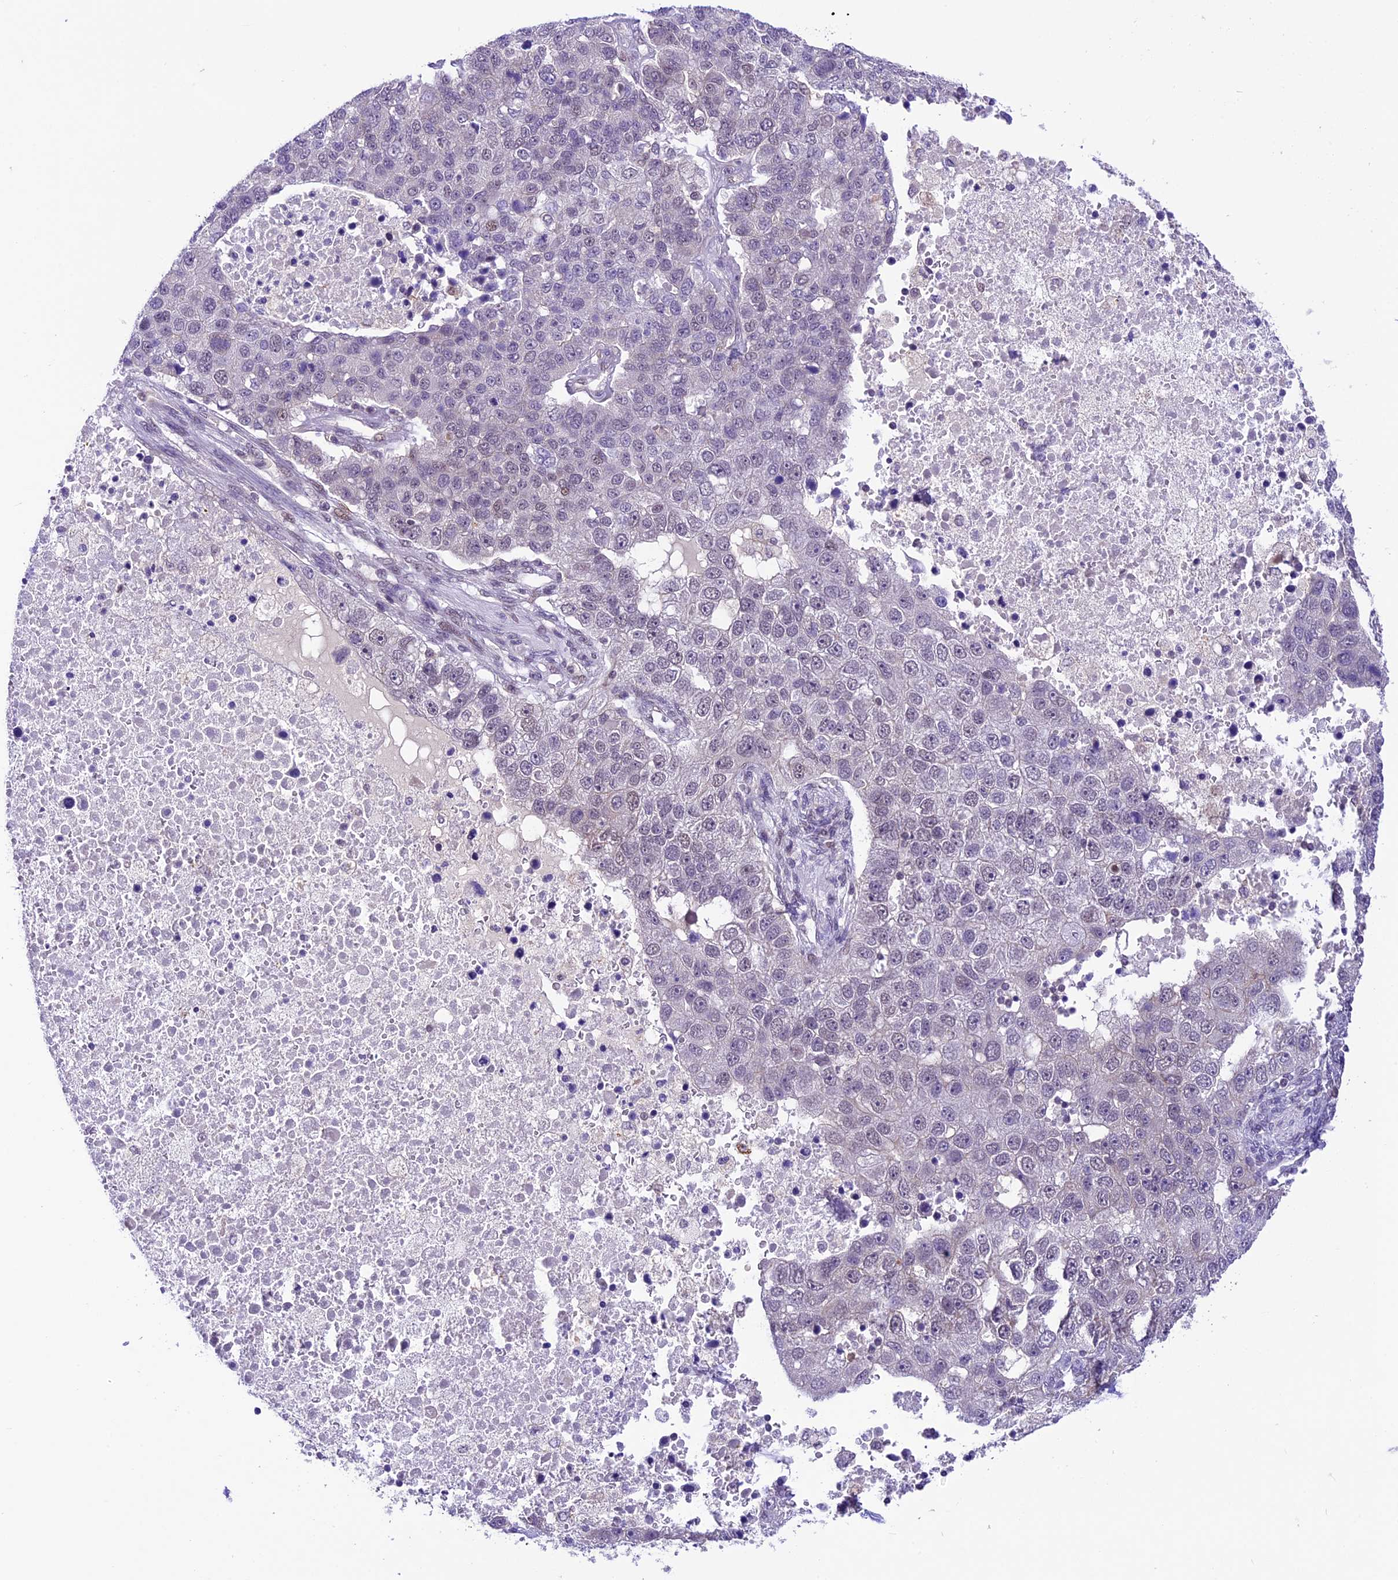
{"staining": {"intensity": "negative", "quantity": "none", "location": "none"}, "tissue": "pancreatic cancer", "cell_type": "Tumor cells", "image_type": "cancer", "snomed": [{"axis": "morphology", "description": "Adenocarcinoma, NOS"}, {"axis": "topography", "description": "Pancreas"}], "caption": "An IHC photomicrograph of pancreatic adenocarcinoma is shown. There is no staining in tumor cells of pancreatic adenocarcinoma.", "gene": "SHKBP1", "patient": {"sex": "female", "age": 61}}